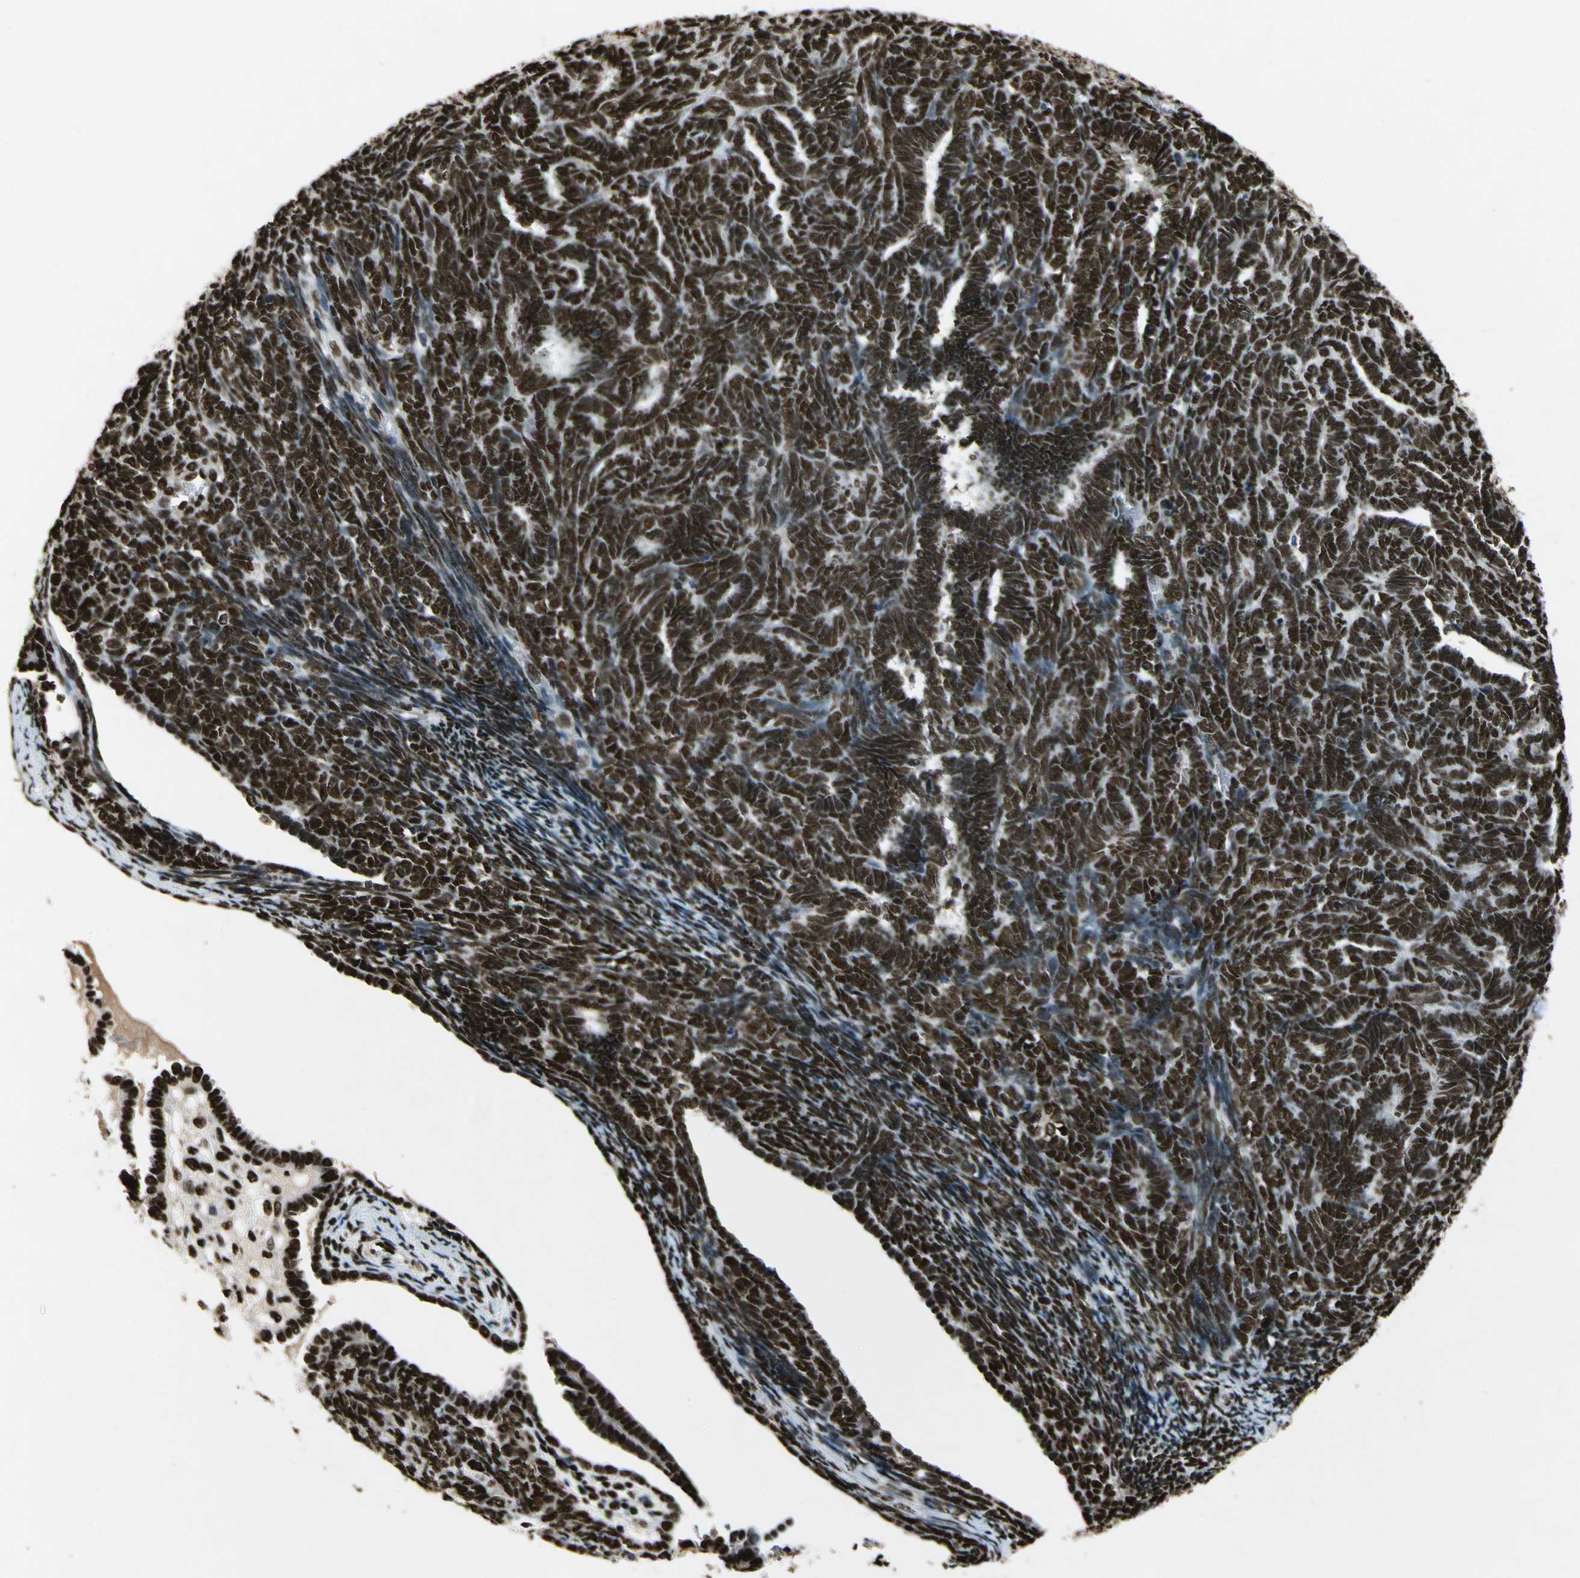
{"staining": {"intensity": "strong", "quantity": ">75%", "location": "nuclear"}, "tissue": "endometrial cancer", "cell_type": "Tumor cells", "image_type": "cancer", "snomed": [{"axis": "morphology", "description": "Neoplasm, malignant, NOS"}, {"axis": "topography", "description": "Endometrium"}], "caption": "Endometrial cancer stained for a protein demonstrates strong nuclear positivity in tumor cells.", "gene": "MTA2", "patient": {"sex": "female", "age": 74}}